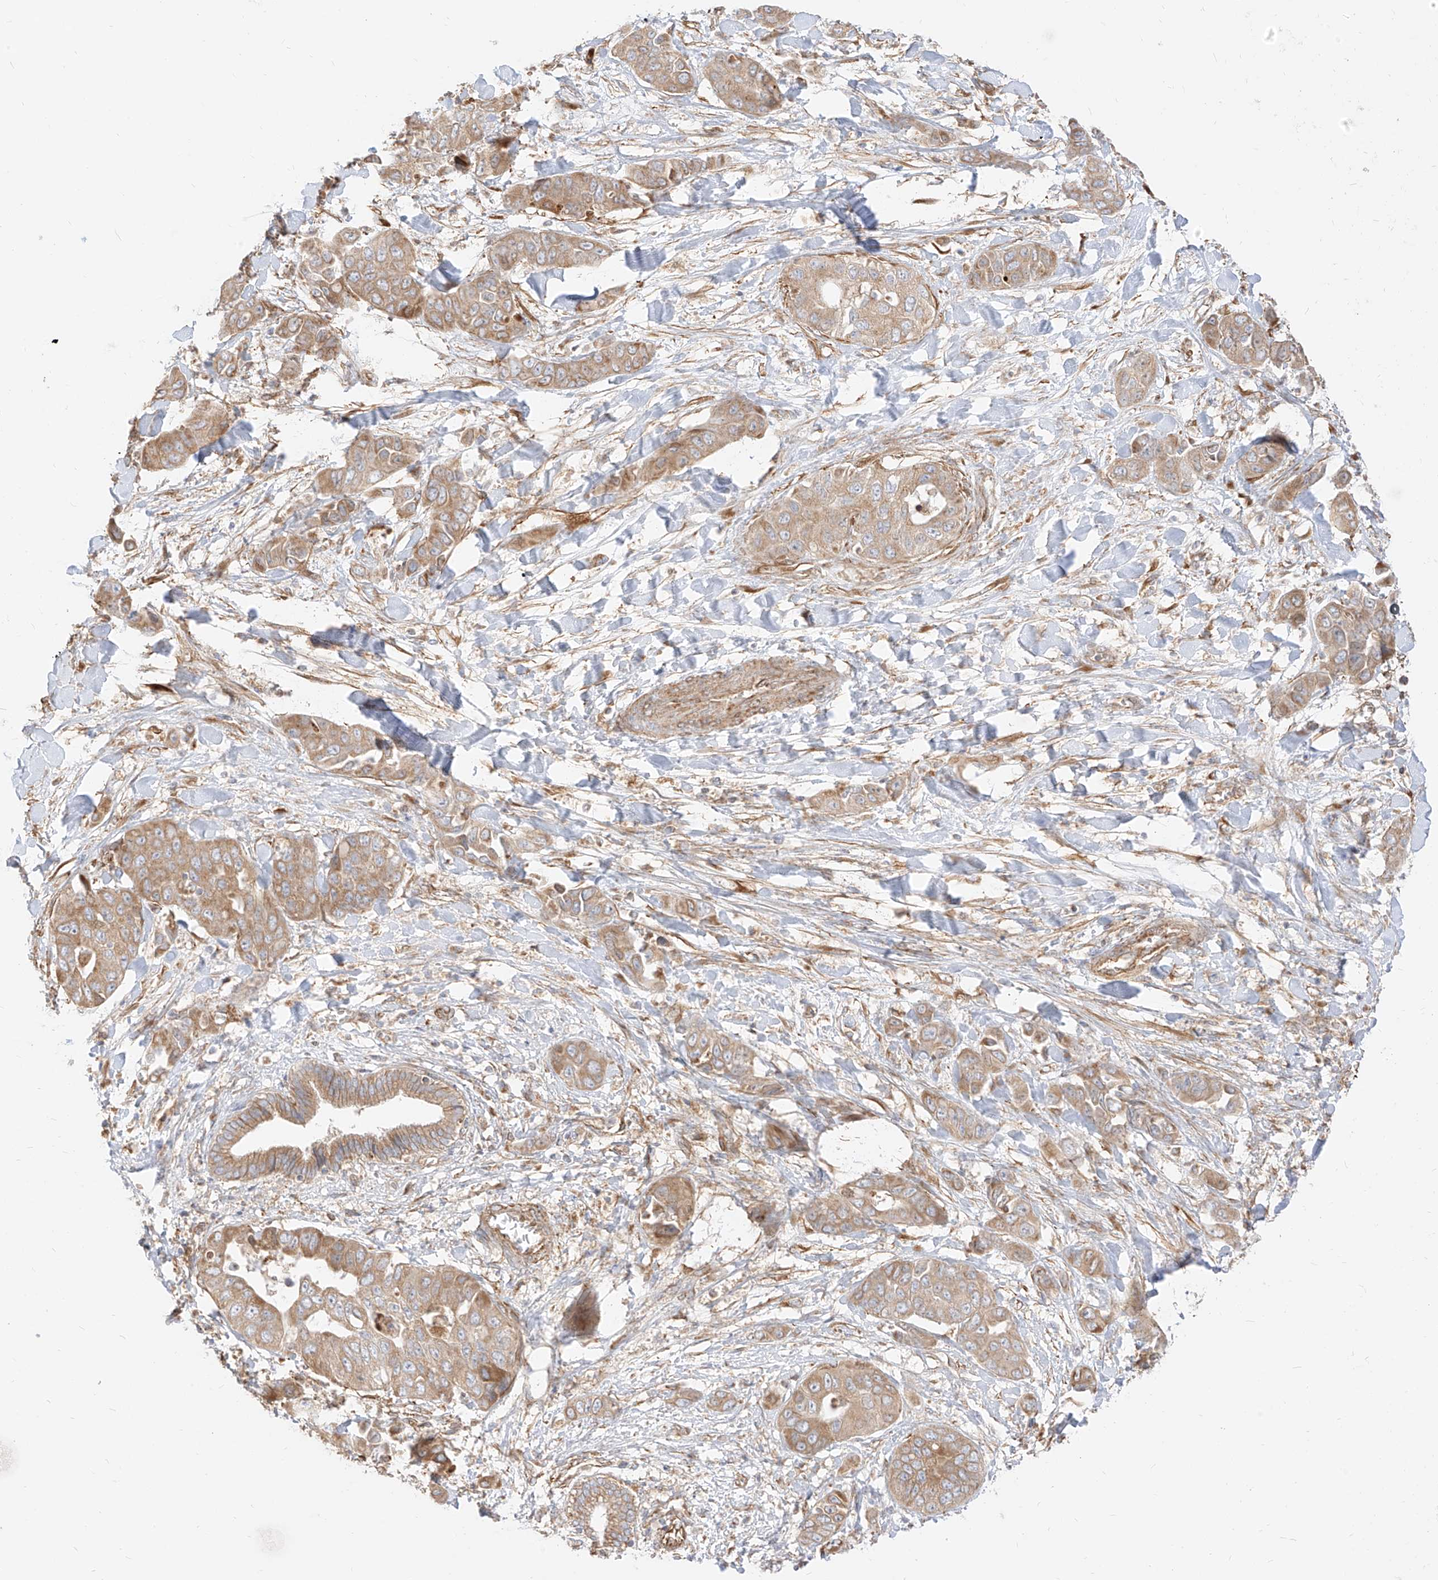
{"staining": {"intensity": "moderate", "quantity": ">75%", "location": "cytoplasmic/membranous"}, "tissue": "liver cancer", "cell_type": "Tumor cells", "image_type": "cancer", "snomed": [{"axis": "morphology", "description": "Cholangiocarcinoma"}, {"axis": "topography", "description": "Liver"}], "caption": "Tumor cells display medium levels of moderate cytoplasmic/membranous positivity in approximately >75% of cells in human liver cancer.", "gene": "PLCL1", "patient": {"sex": "female", "age": 52}}